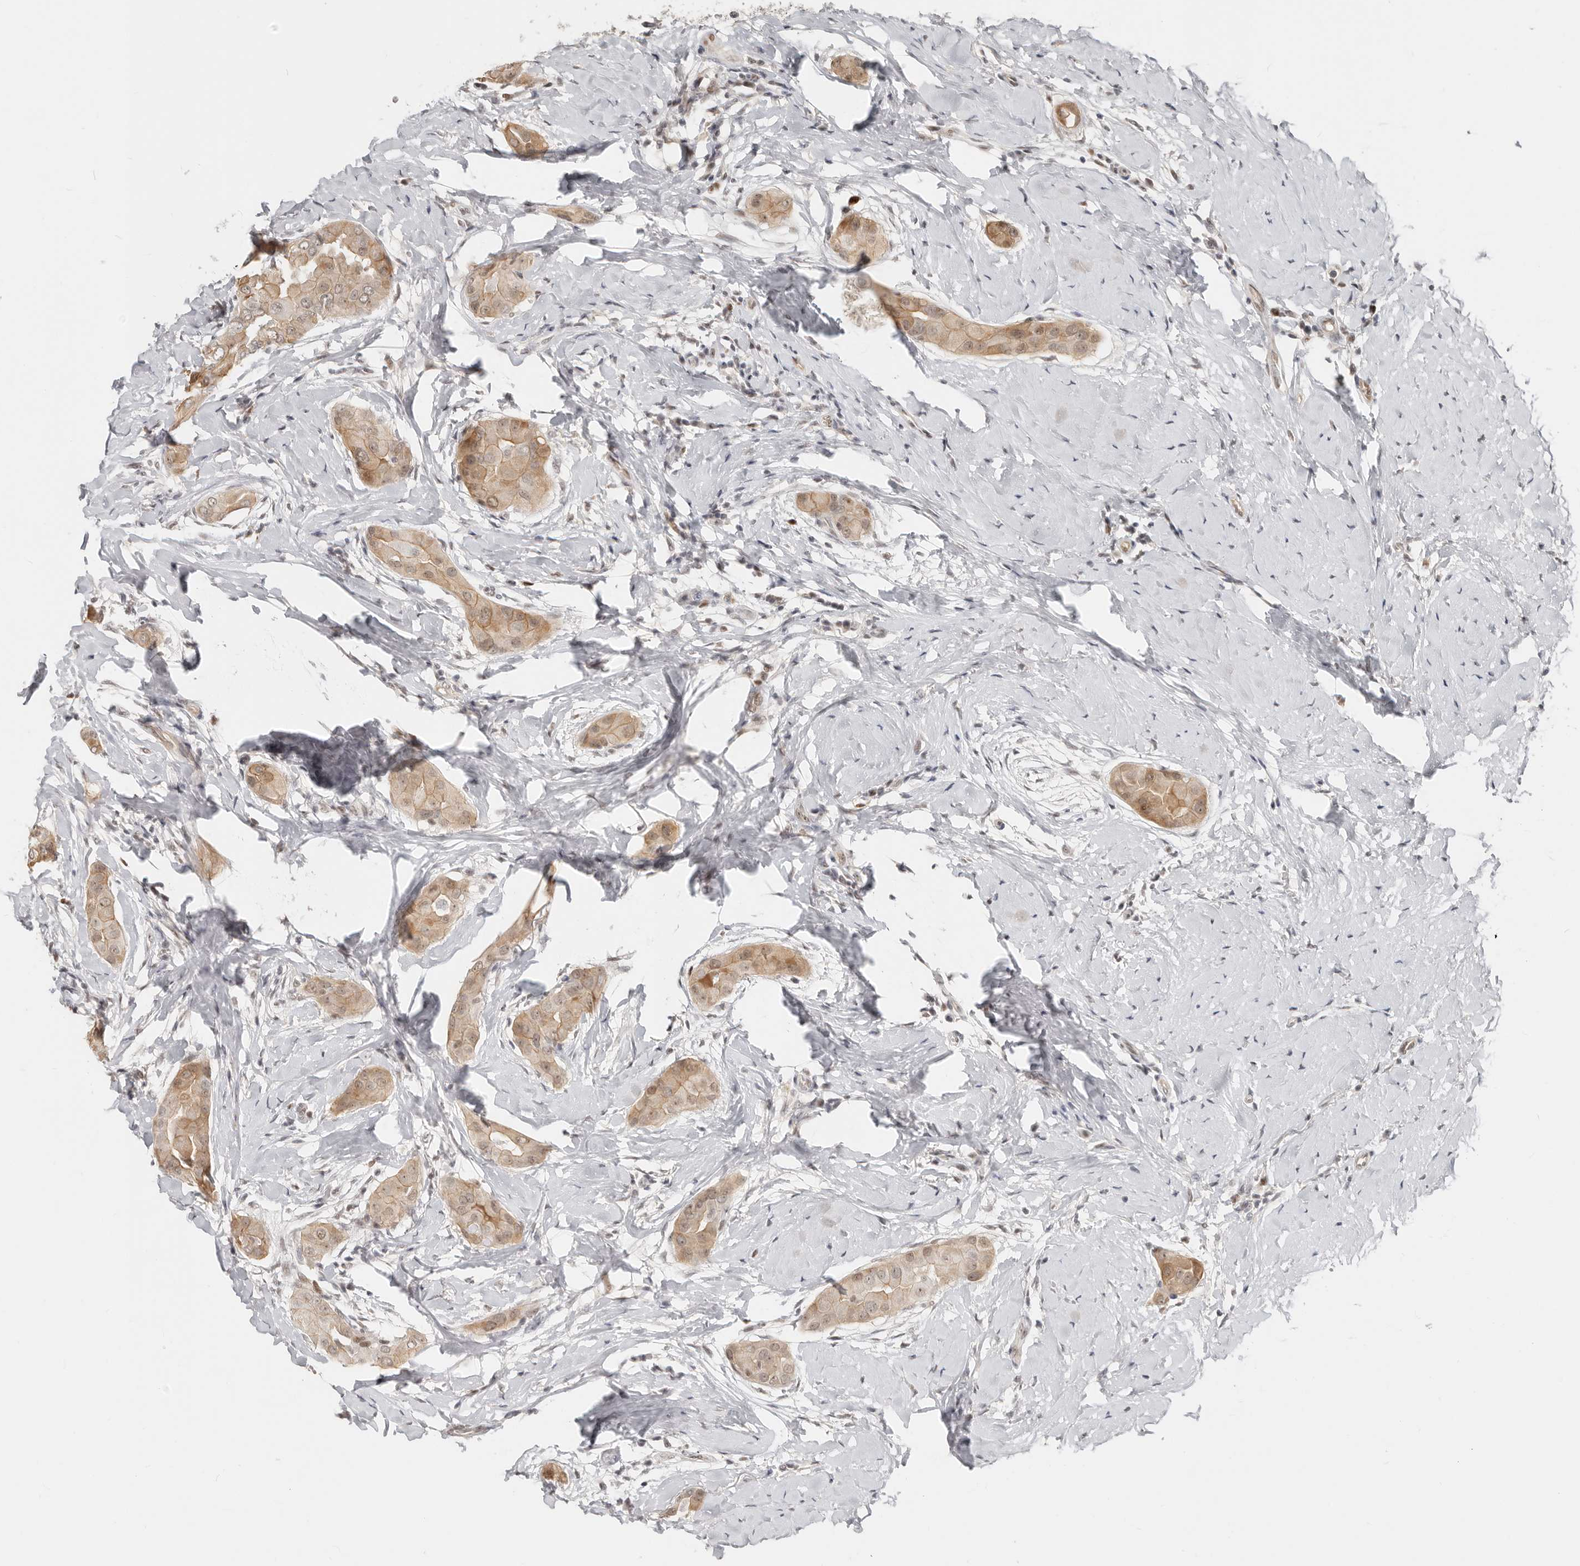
{"staining": {"intensity": "weak", "quantity": ">75%", "location": "cytoplasmic/membranous"}, "tissue": "thyroid cancer", "cell_type": "Tumor cells", "image_type": "cancer", "snomed": [{"axis": "morphology", "description": "Papillary adenocarcinoma, NOS"}, {"axis": "topography", "description": "Thyroid gland"}], "caption": "Brown immunohistochemical staining in thyroid cancer demonstrates weak cytoplasmic/membranous staining in approximately >75% of tumor cells.", "gene": "RFC2", "patient": {"sex": "male", "age": 33}}